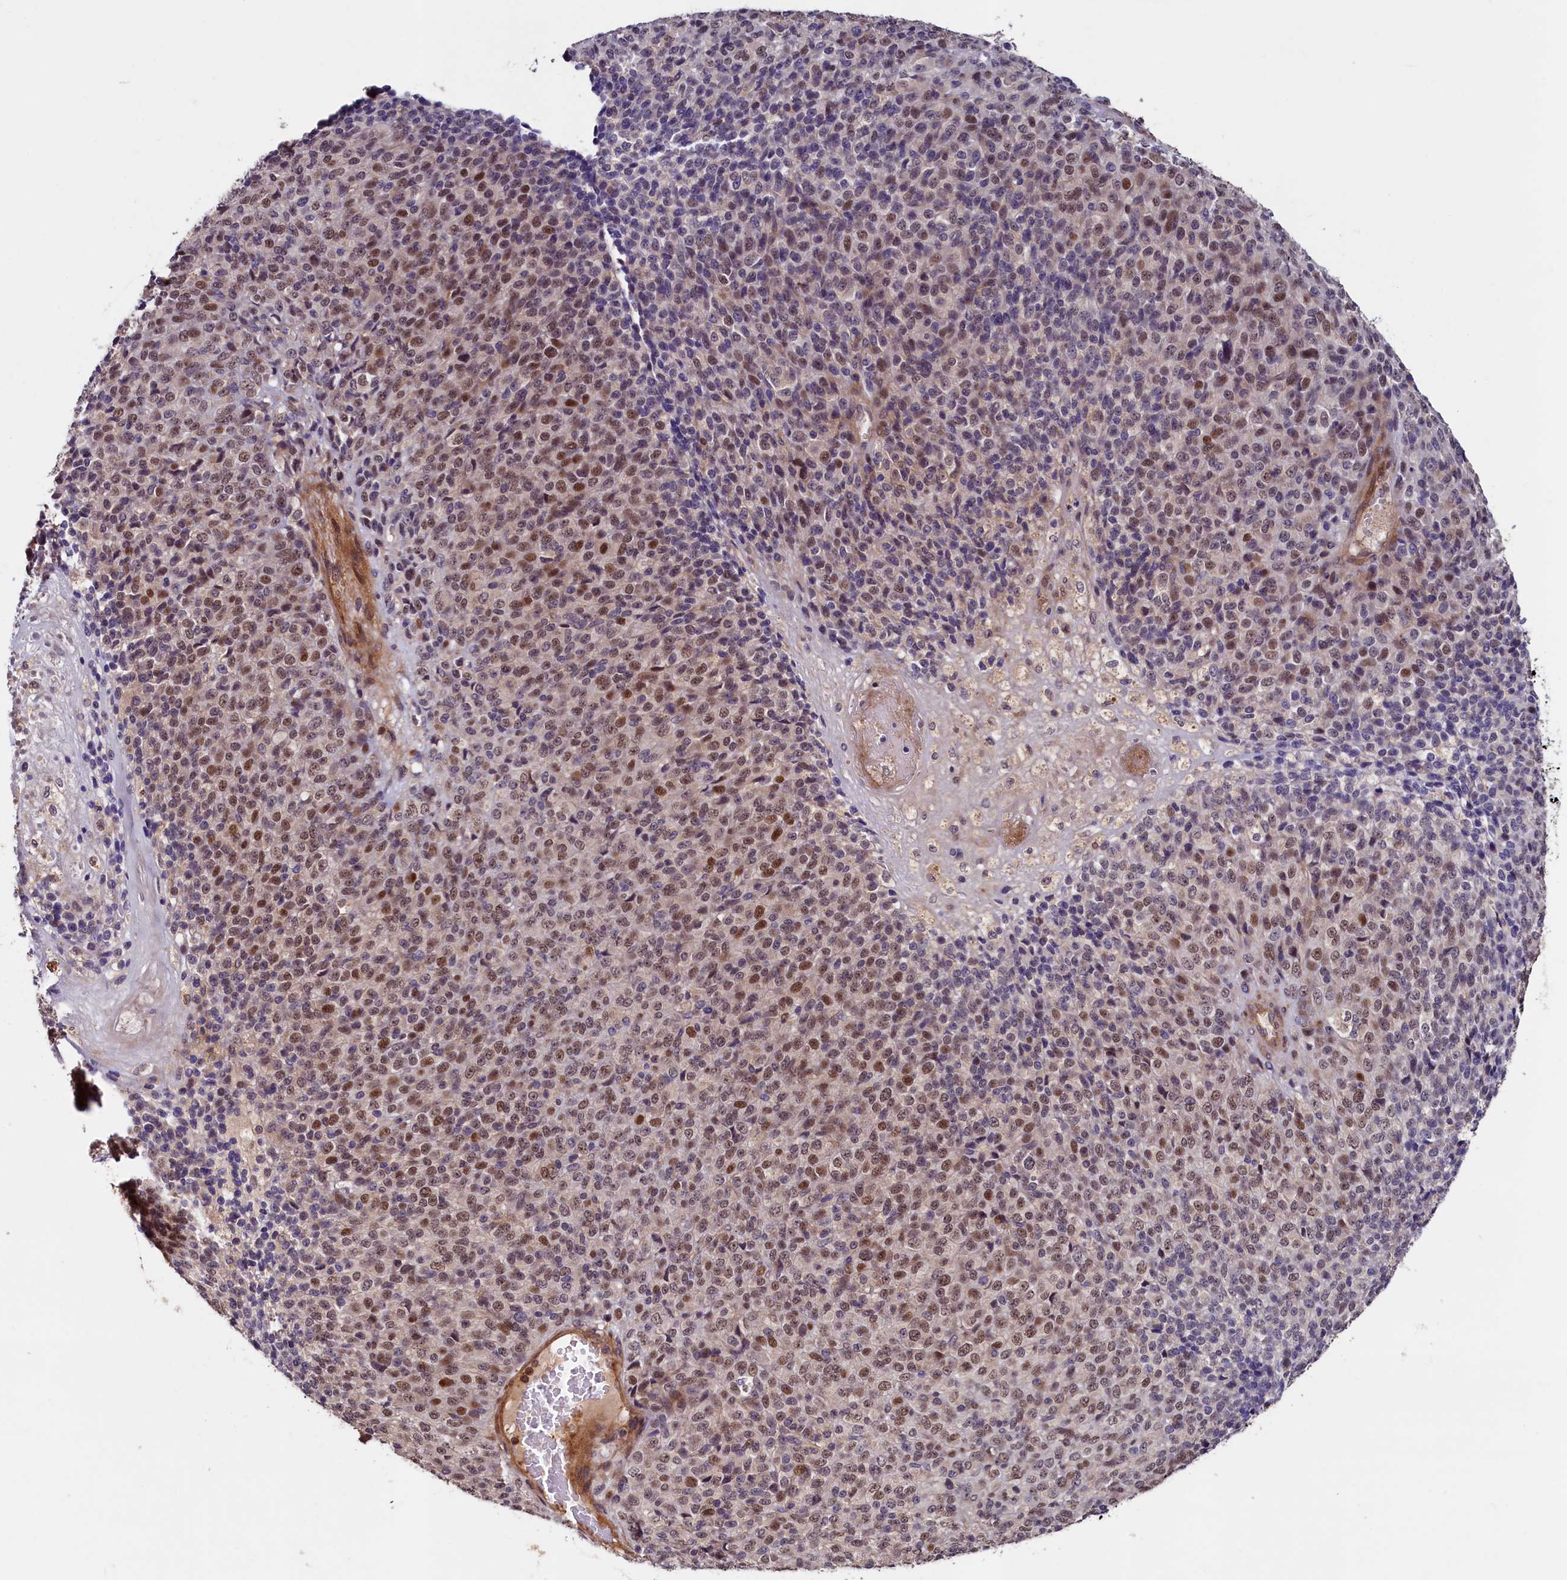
{"staining": {"intensity": "moderate", "quantity": ">75%", "location": "nuclear"}, "tissue": "melanoma", "cell_type": "Tumor cells", "image_type": "cancer", "snomed": [{"axis": "morphology", "description": "Malignant melanoma, Metastatic site"}, {"axis": "topography", "description": "Brain"}], "caption": "Malignant melanoma (metastatic site) tissue reveals moderate nuclear positivity in about >75% of tumor cells", "gene": "DUOXA1", "patient": {"sex": "female", "age": 56}}